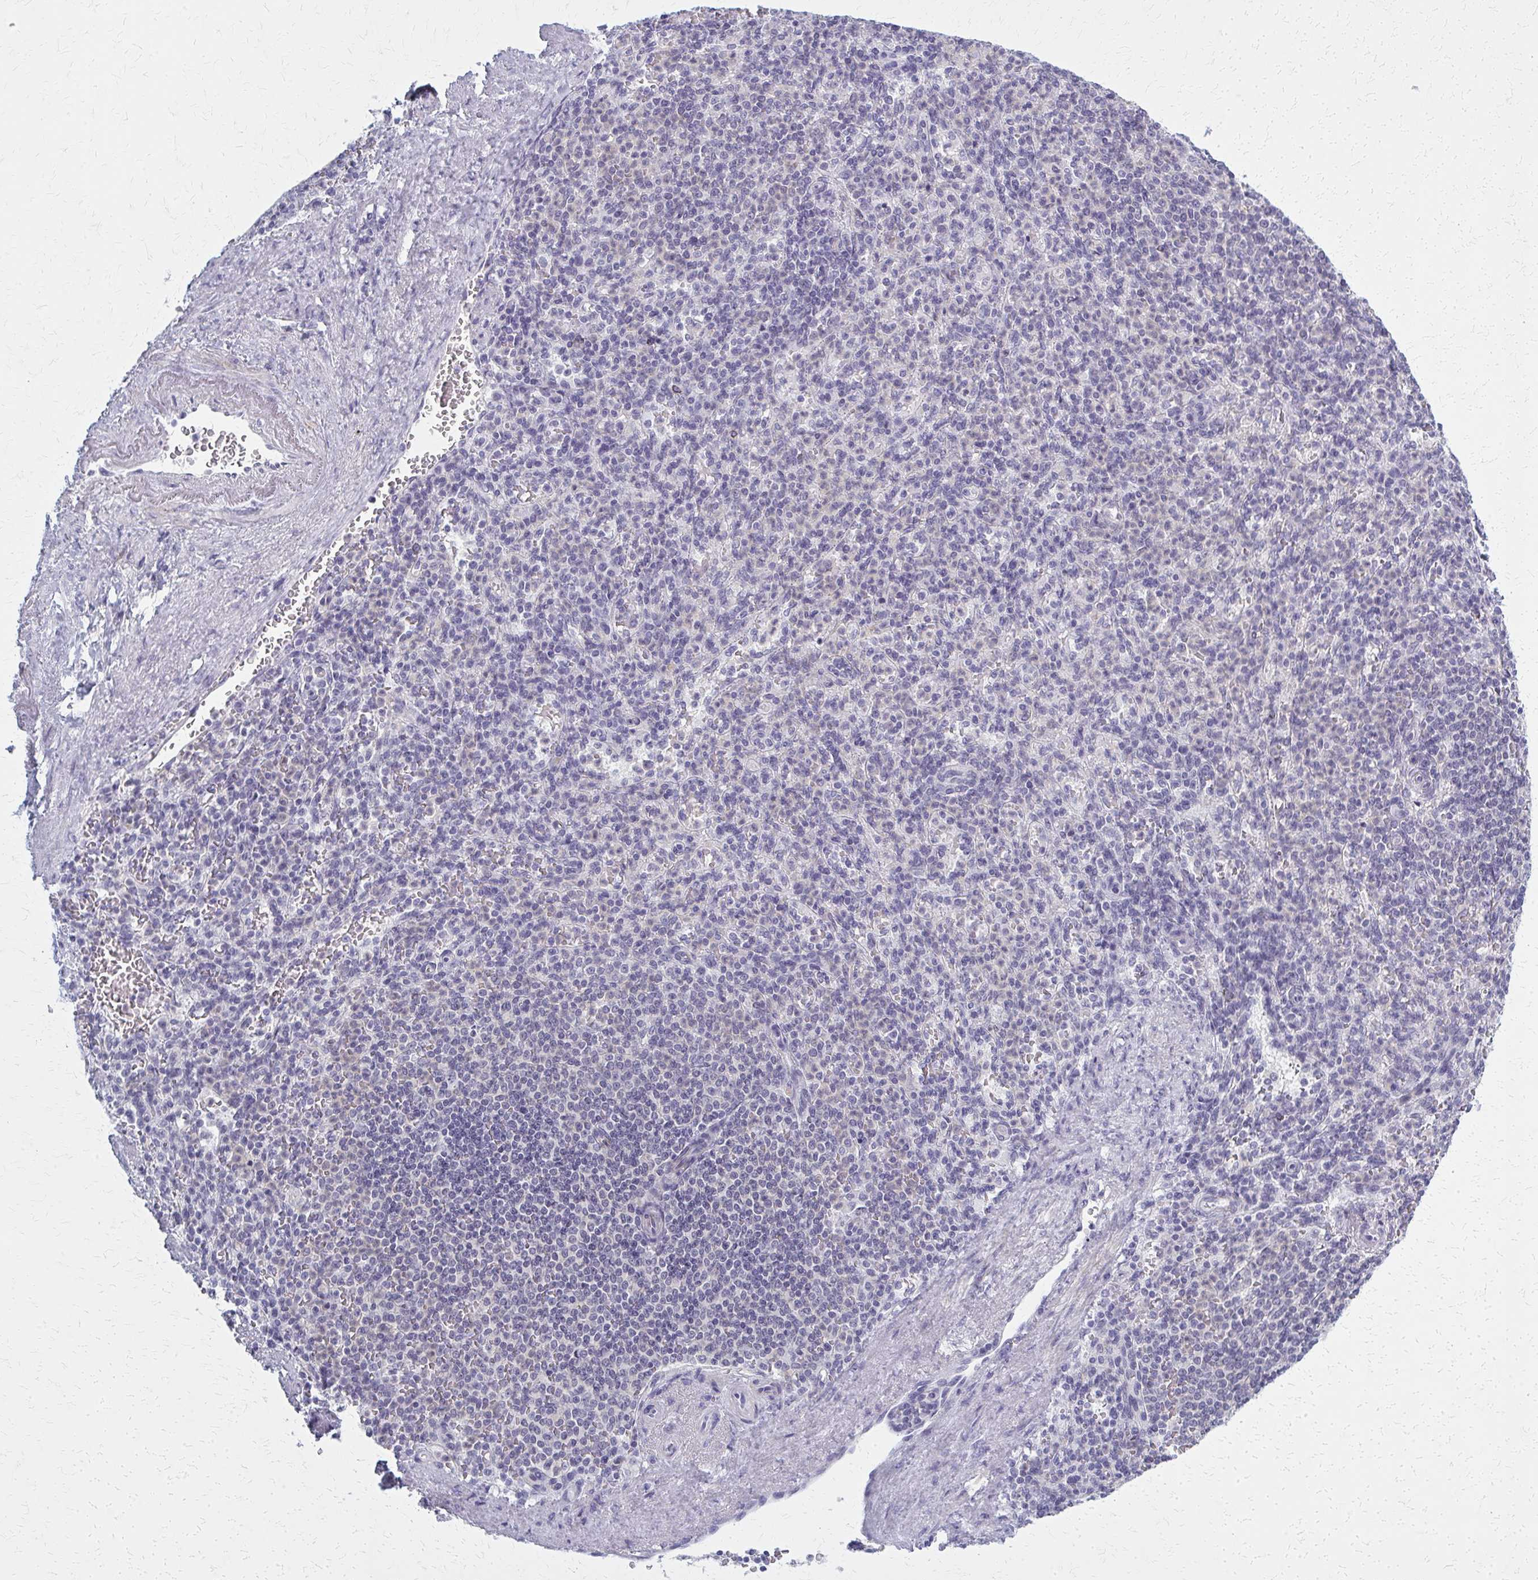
{"staining": {"intensity": "negative", "quantity": "none", "location": "none"}, "tissue": "spleen", "cell_type": "Cells in red pulp", "image_type": "normal", "snomed": [{"axis": "morphology", "description": "Normal tissue, NOS"}, {"axis": "topography", "description": "Spleen"}], "caption": "Immunohistochemistry histopathology image of benign spleen: spleen stained with DAB (3,3'-diaminobenzidine) displays no significant protein positivity in cells in red pulp. The staining is performed using DAB brown chromogen with nuclei counter-stained in using hematoxylin.", "gene": "CASQ2", "patient": {"sex": "female", "age": 74}}